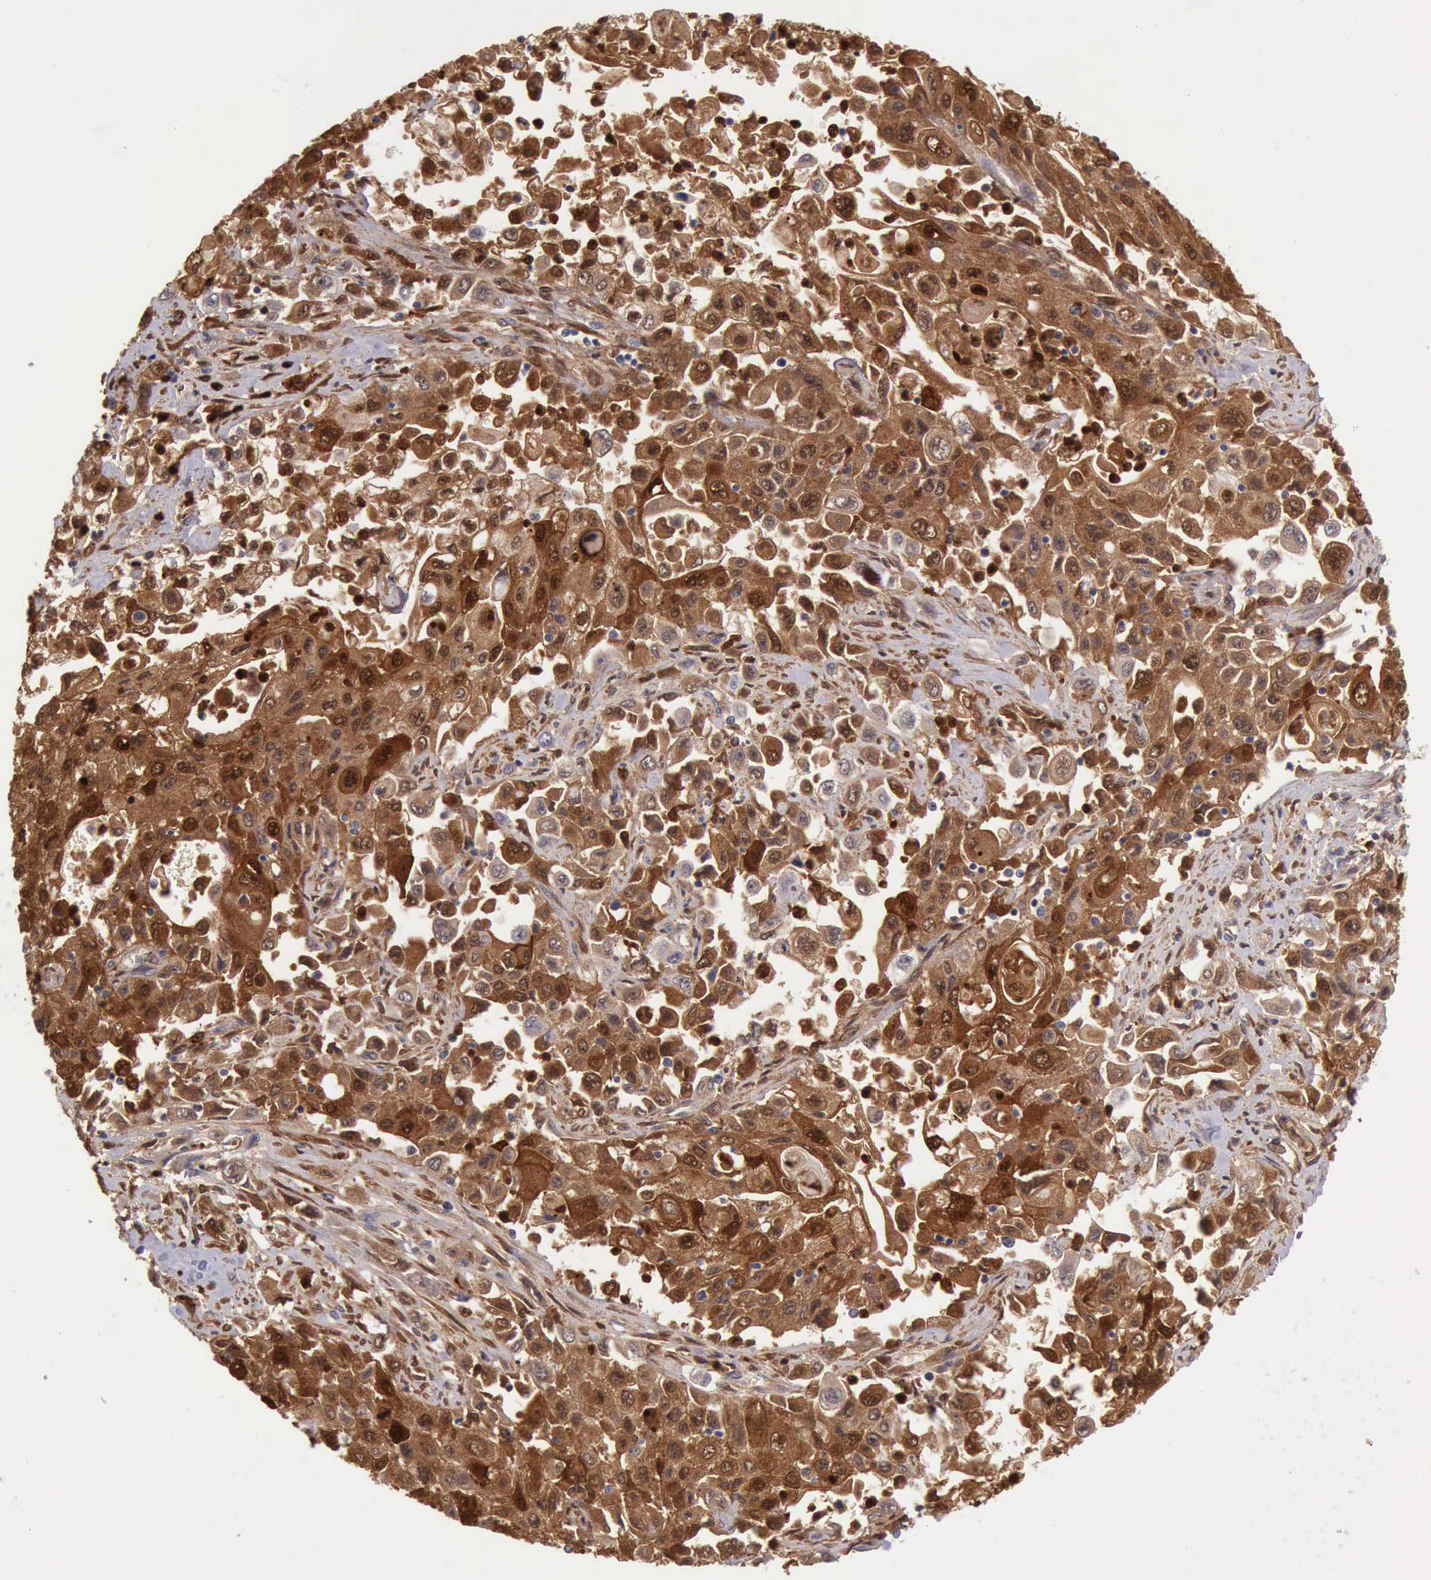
{"staining": {"intensity": "strong", "quantity": ">75%", "location": "cytoplasmic/membranous"}, "tissue": "pancreatic cancer", "cell_type": "Tumor cells", "image_type": "cancer", "snomed": [{"axis": "morphology", "description": "Adenocarcinoma, NOS"}, {"axis": "topography", "description": "Pancreas"}], "caption": "Immunohistochemistry (IHC) photomicrograph of pancreatic adenocarcinoma stained for a protein (brown), which displays high levels of strong cytoplasmic/membranous staining in approximately >75% of tumor cells.", "gene": "CSTA", "patient": {"sex": "male", "age": 70}}